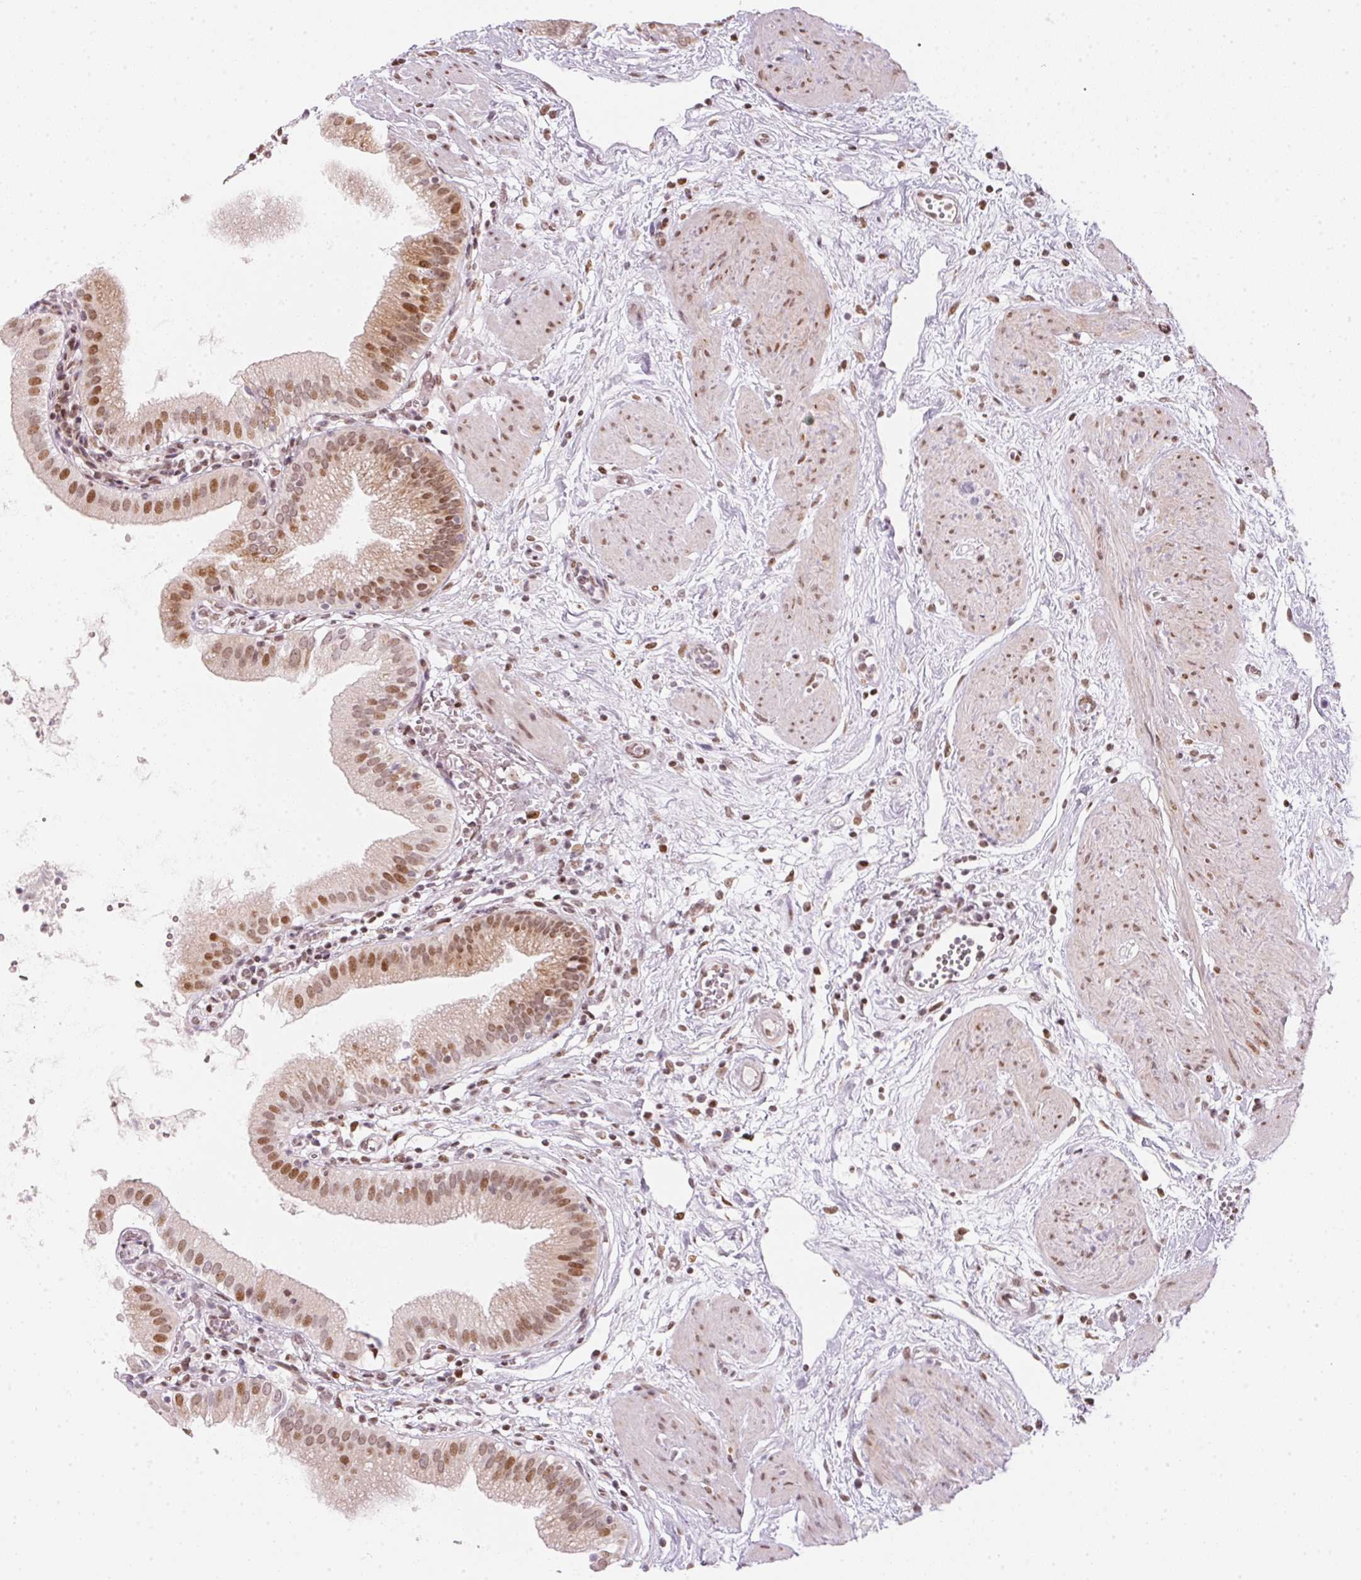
{"staining": {"intensity": "moderate", "quantity": ">75%", "location": "nuclear"}, "tissue": "gallbladder", "cell_type": "Glandular cells", "image_type": "normal", "snomed": [{"axis": "morphology", "description": "Normal tissue, NOS"}, {"axis": "topography", "description": "Gallbladder"}], "caption": "Unremarkable gallbladder displays moderate nuclear staining in approximately >75% of glandular cells, visualized by immunohistochemistry. (IHC, brightfield microscopy, high magnification).", "gene": "KAT6A", "patient": {"sex": "female", "age": 65}}